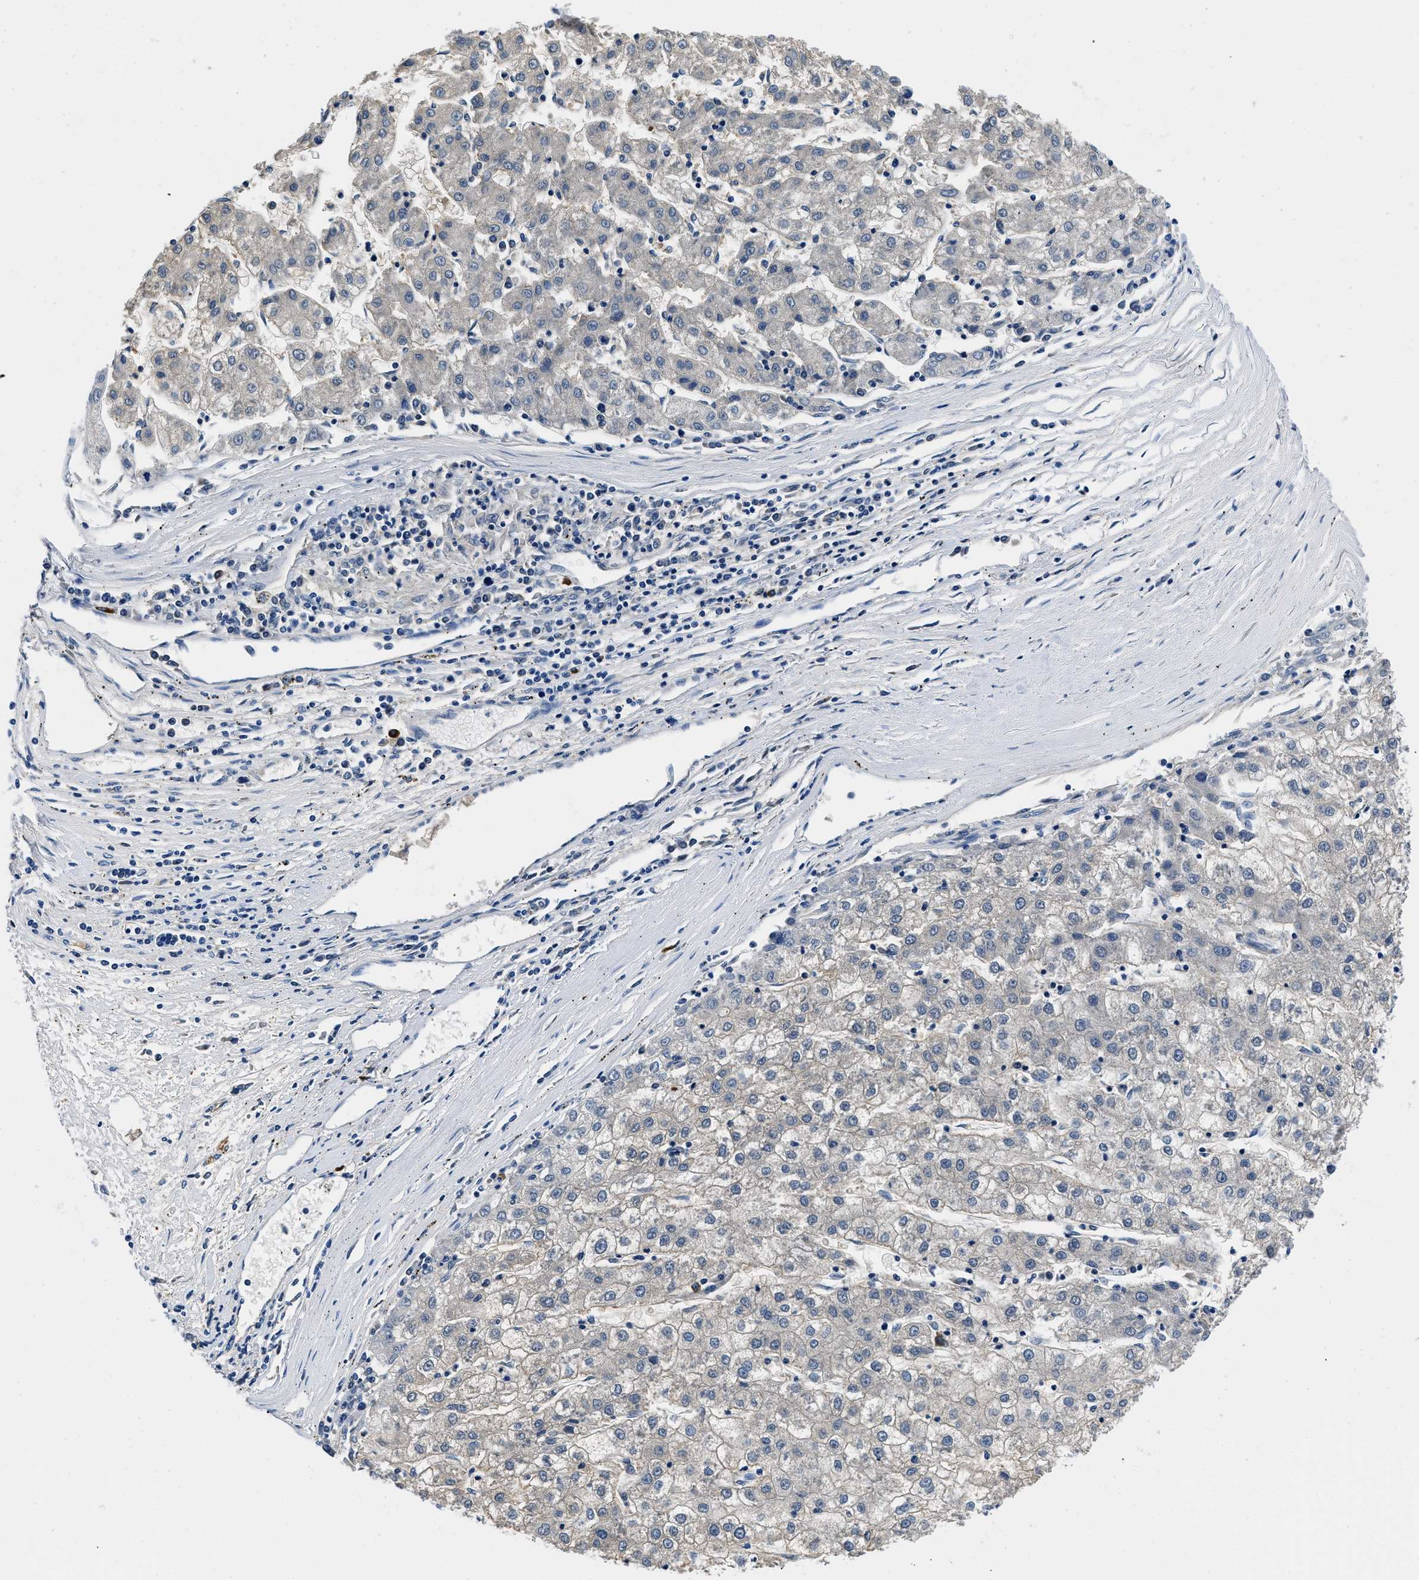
{"staining": {"intensity": "negative", "quantity": "none", "location": "none"}, "tissue": "liver cancer", "cell_type": "Tumor cells", "image_type": "cancer", "snomed": [{"axis": "morphology", "description": "Carcinoma, Hepatocellular, NOS"}, {"axis": "topography", "description": "Liver"}], "caption": "Immunohistochemistry micrograph of human liver cancer (hepatocellular carcinoma) stained for a protein (brown), which exhibits no staining in tumor cells.", "gene": "ZFAND3", "patient": {"sex": "male", "age": 72}}